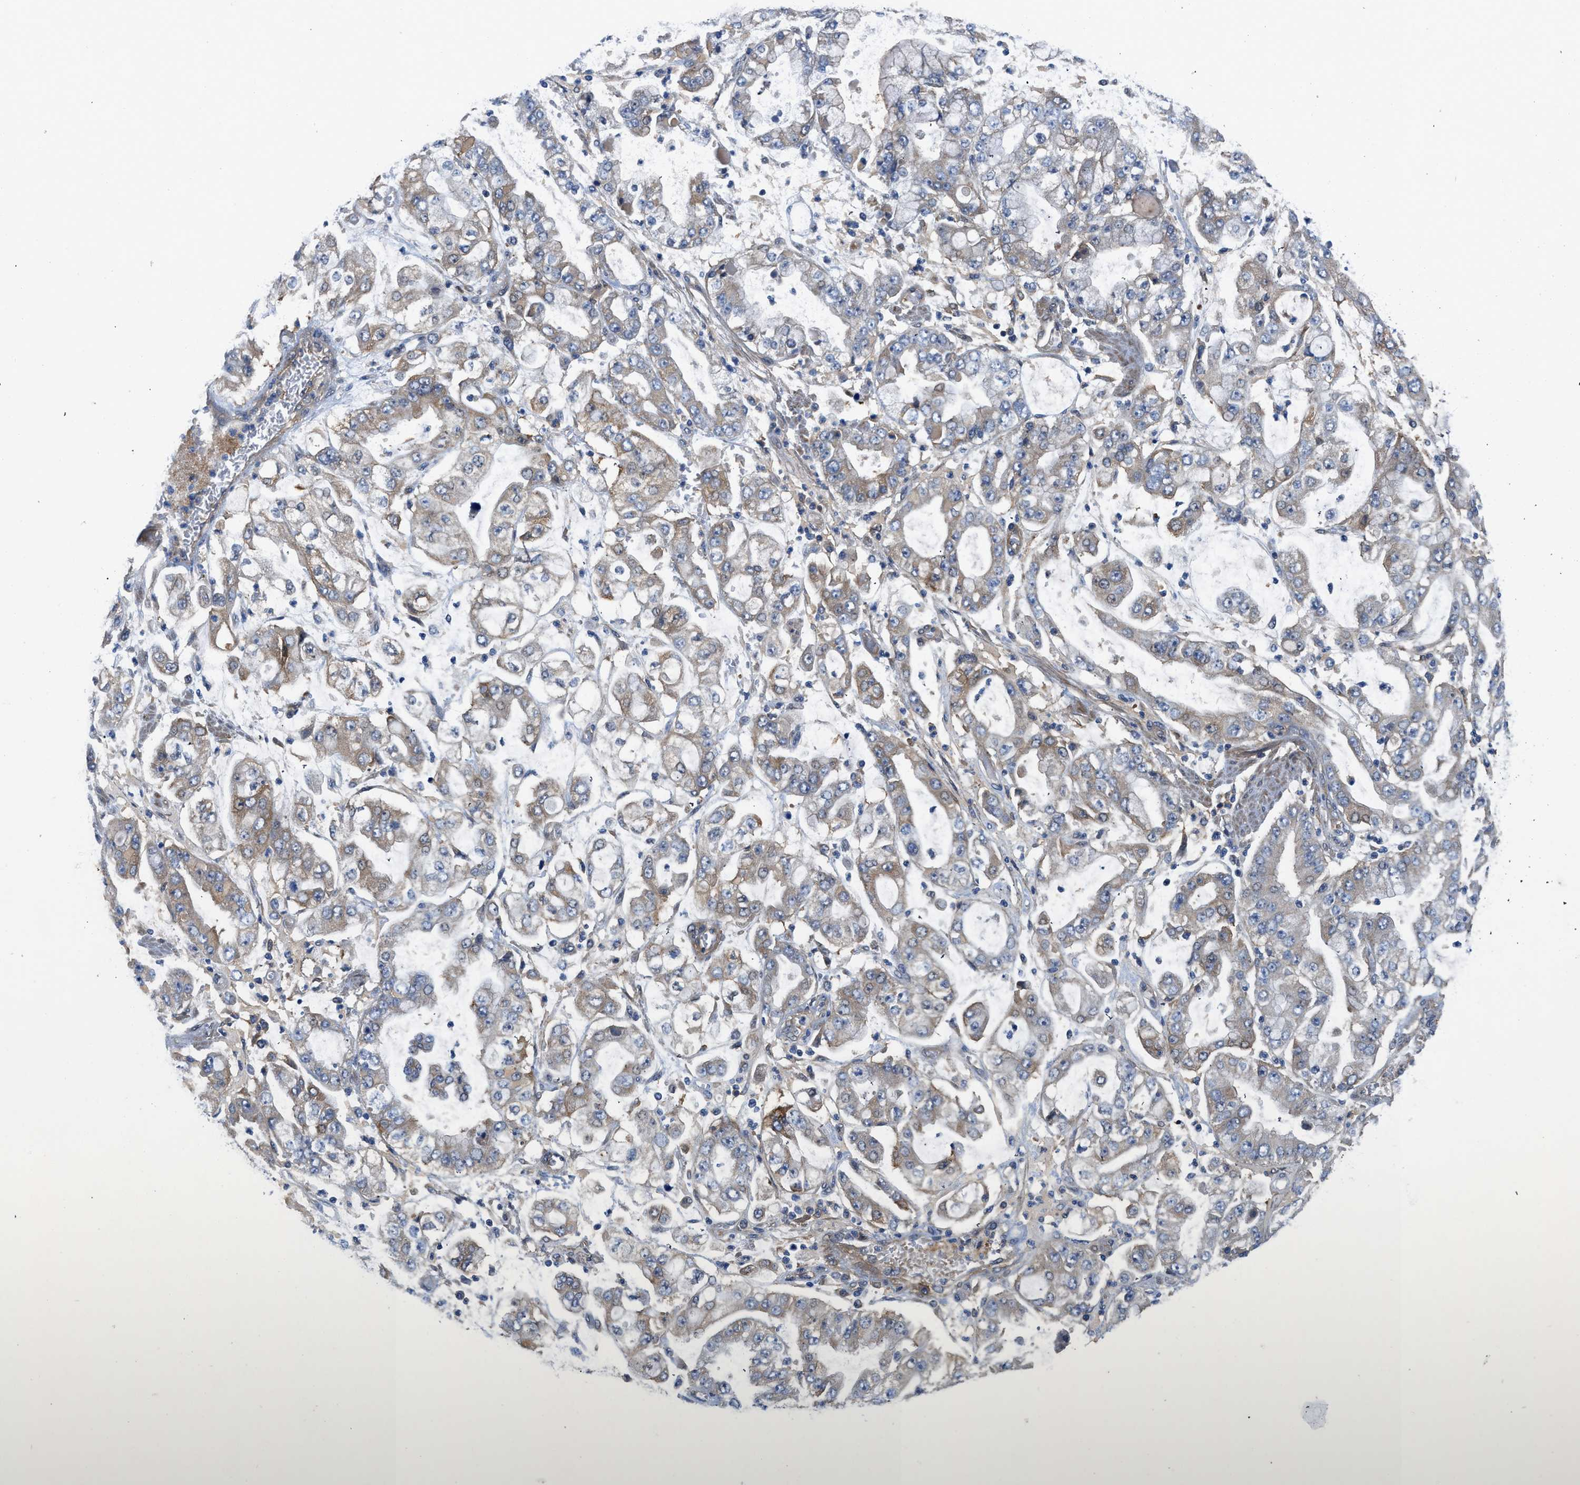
{"staining": {"intensity": "weak", "quantity": "<25%", "location": "cytoplasmic/membranous"}, "tissue": "stomach cancer", "cell_type": "Tumor cells", "image_type": "cancer", "snomed": [{"axis": "morphology", "description": "Adenocarcinoma, NOS"}, {"axis": "topography", "description": "Stomach"}], "caption": "Tumor cells show no significant protein expression in stomach cancer (adenocarcinoma).", "gene": "PANX1", "patient": {"sex": "male", "age": 76}}